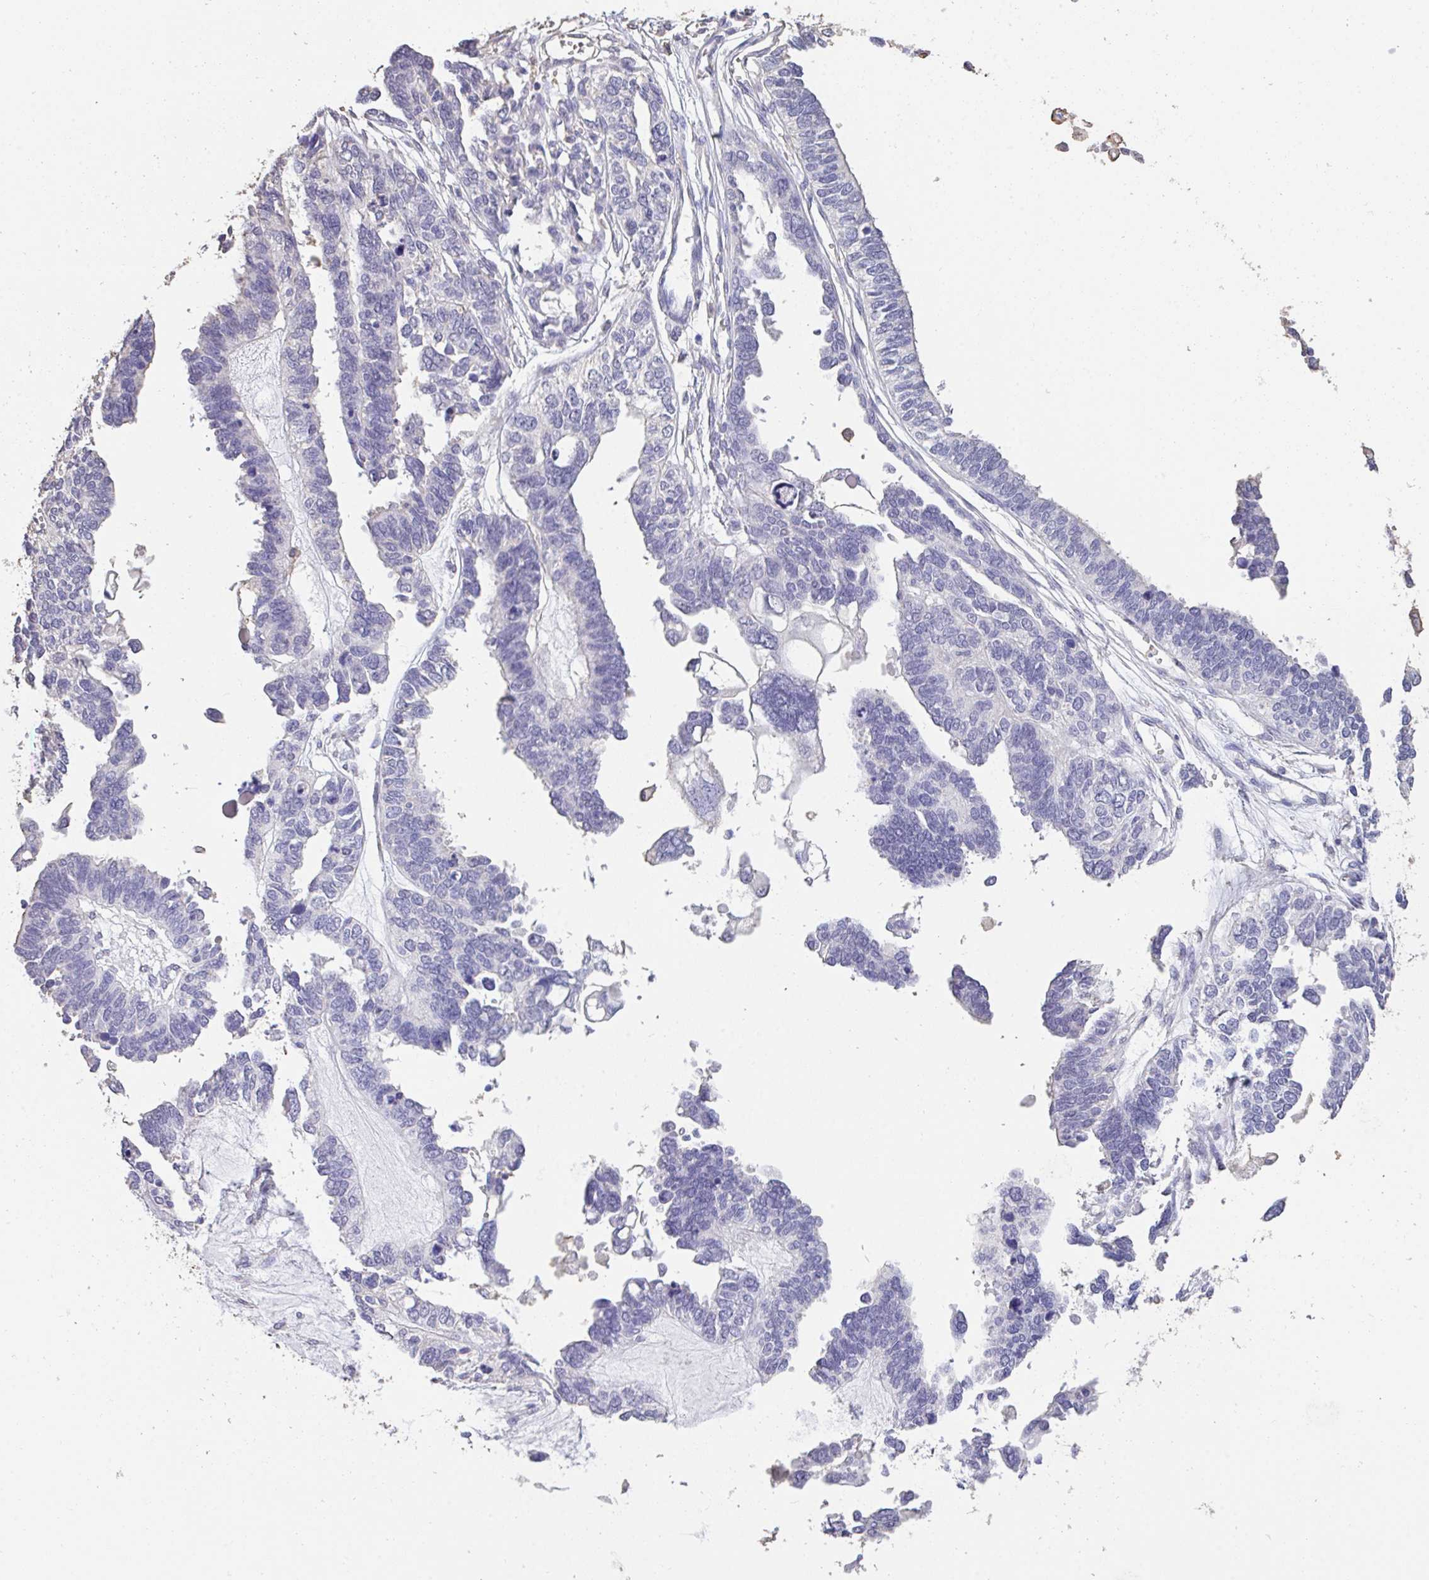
{"staining": {"intensity": "negative", "quantity": "none", "location": "none"}, "tissue": "ovarian cancer", "cell_type": "Tumor cells", "image_type": "cancer", "snomed": [{"axis": "morphology", "description": "Cystadenocarcinoma, serous, NOS"}, {"axis": "topography", "description": "Ovary"}], "caption": "High power microscopy image of an immunohistochemistry photomicrograph of ovarian serous cystadenocarcinoma, revealing no significant positivity in tumor cells.", "gene": "IL23R", "patient": {"sex": "female", "age": 51}}